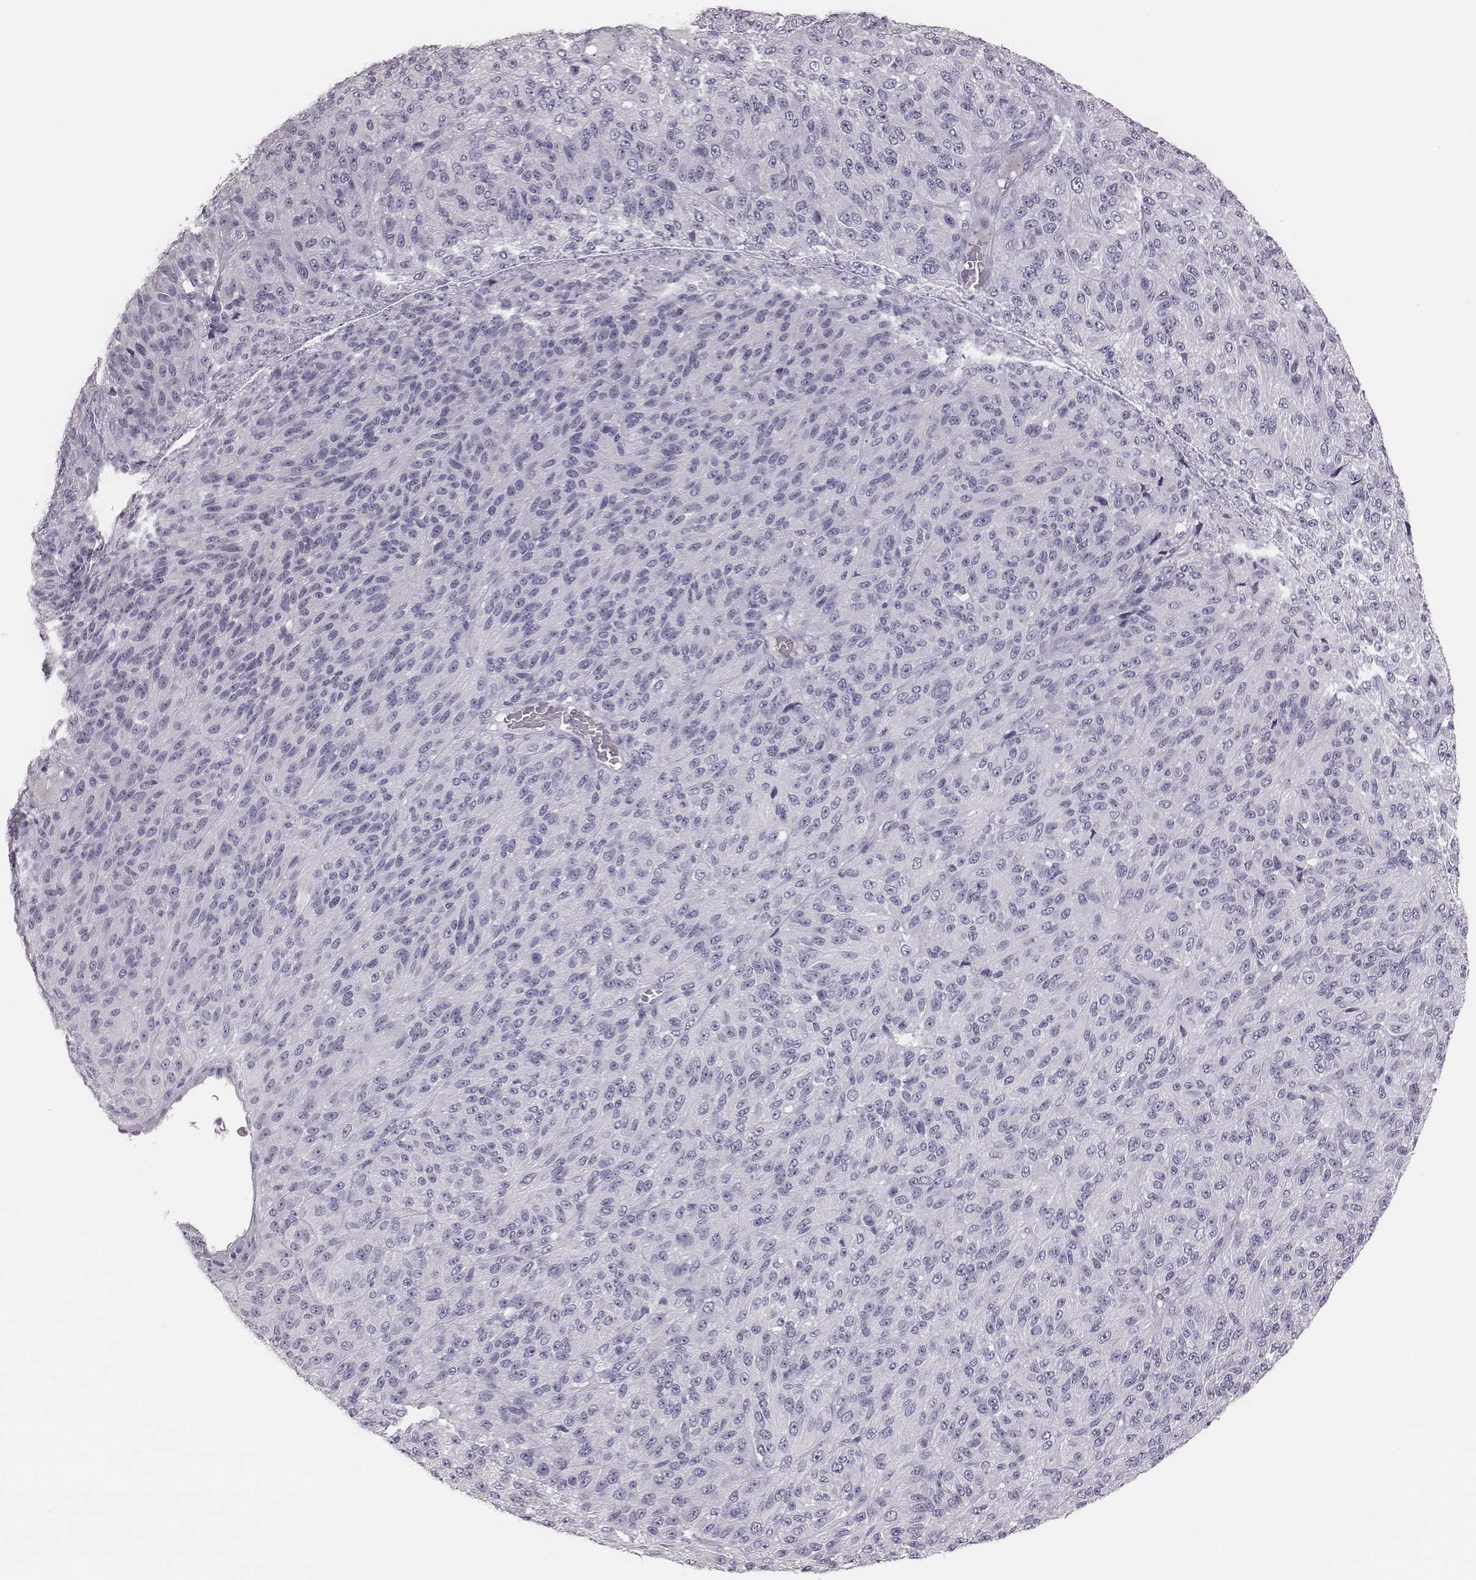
{"staining": {"intensity": "negative", "quantity": "none", "location": "none"}, "tissue": "melanoma", "cell_type": "Tumor cells", "image_type": "cancer", "snomed": [{"axis": "morphology", "description": "Malignant melanoma, Metastatic site"}, {"axis": "topography", "description": "Brain"}], "caption": "Immunohistochemistry histopathology image of malignant melanoma (metastatic site) stained for a protein (brown), which displays no staining in tumor cells. The staining is performed using DAB (3,3'-diaminobenzidine) brown chromogen with nuclei counter-stained in using hematoxylin.", "gene": "CSH1", "patient": {"sex": "female", "age": 56}}